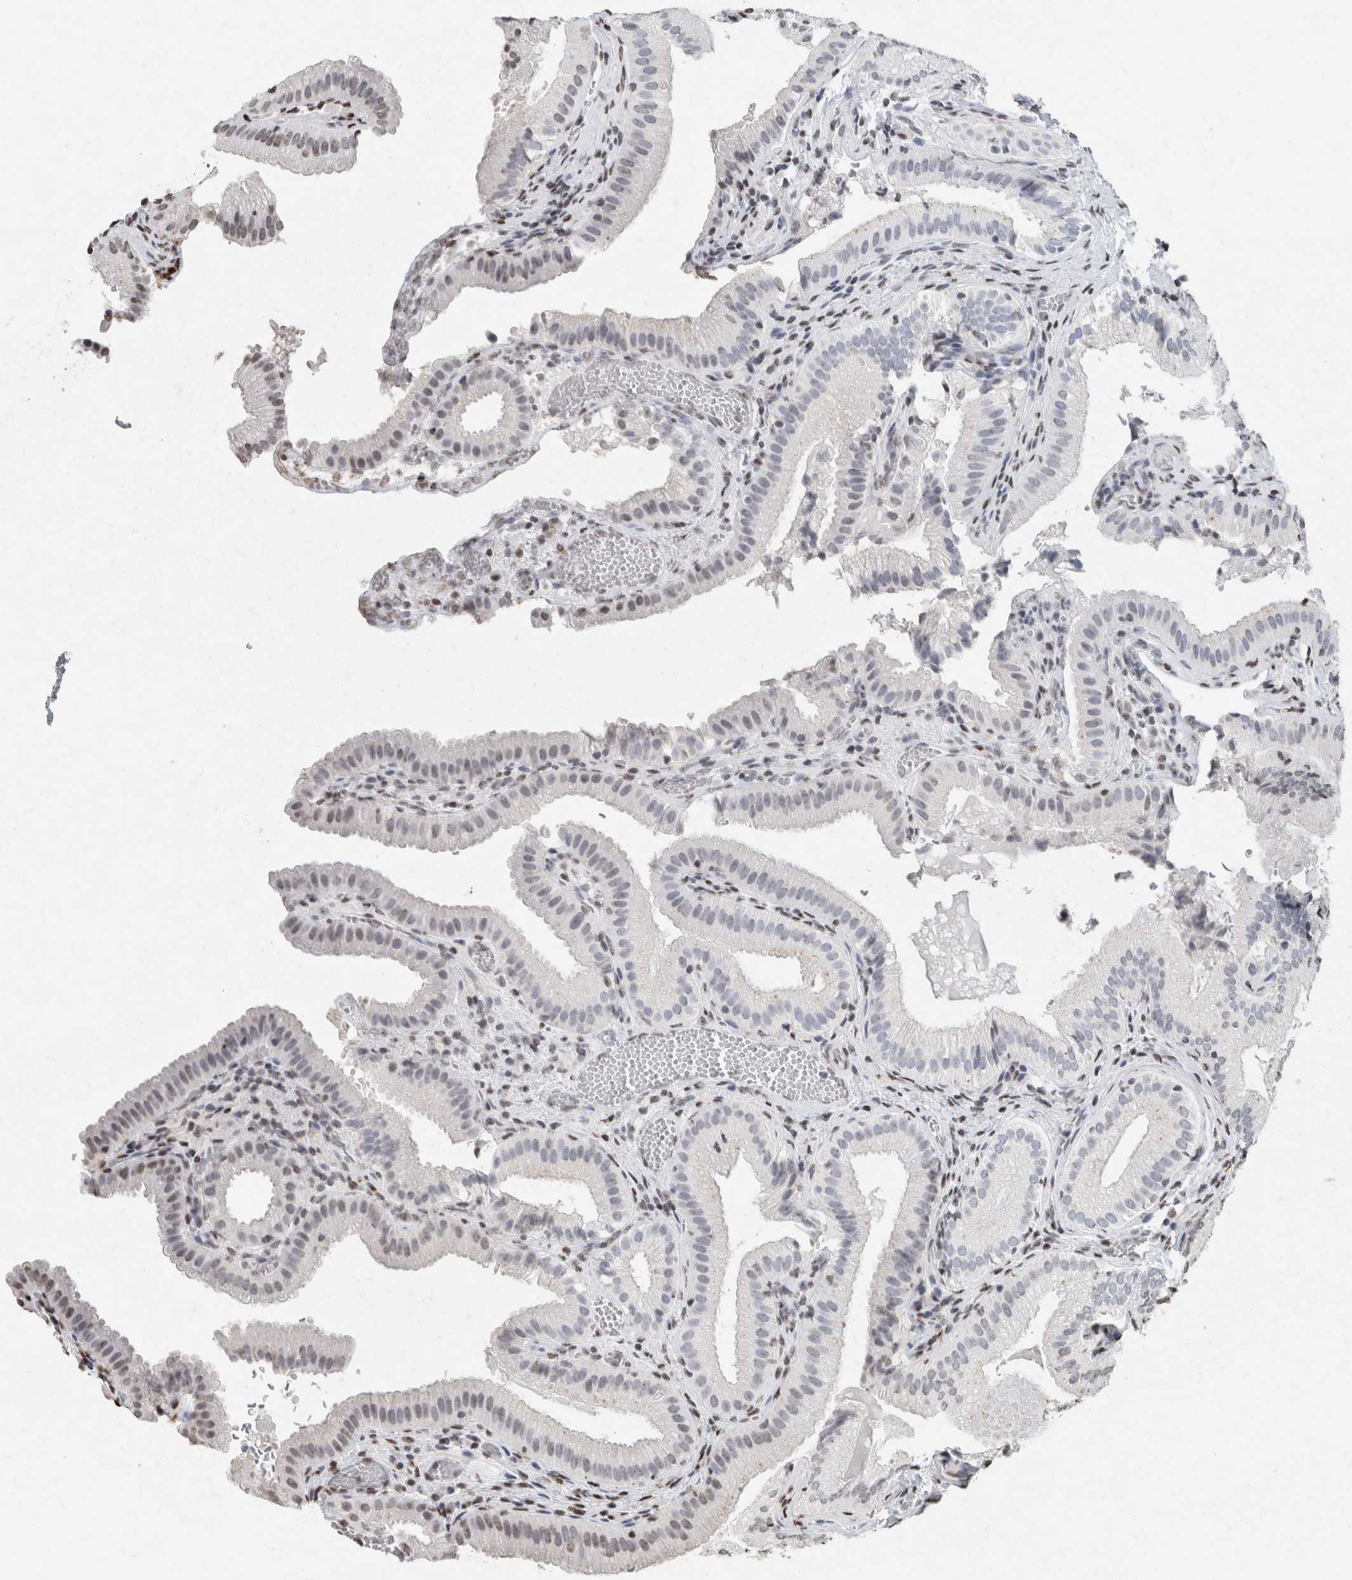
{"staining": {"intensity": "negative", "quantity": "none", "location": "none"}, "tissue": "gallbladder", "cell_type": "Glandular cells", "image_type": "normal", "snomed": [{"axis": "morphology", "description": "Normal tissue, NOS"}, {"axis": "topography", "description": "Gallbladder"}], "caption": "Immunohistochemistry (IHC) image of normal gallbladder stained for a protein (brown), which reveals no positivity in glandular cells.", "gene": "CNTN1", "patient": {"sex": "female", "age": 30}}